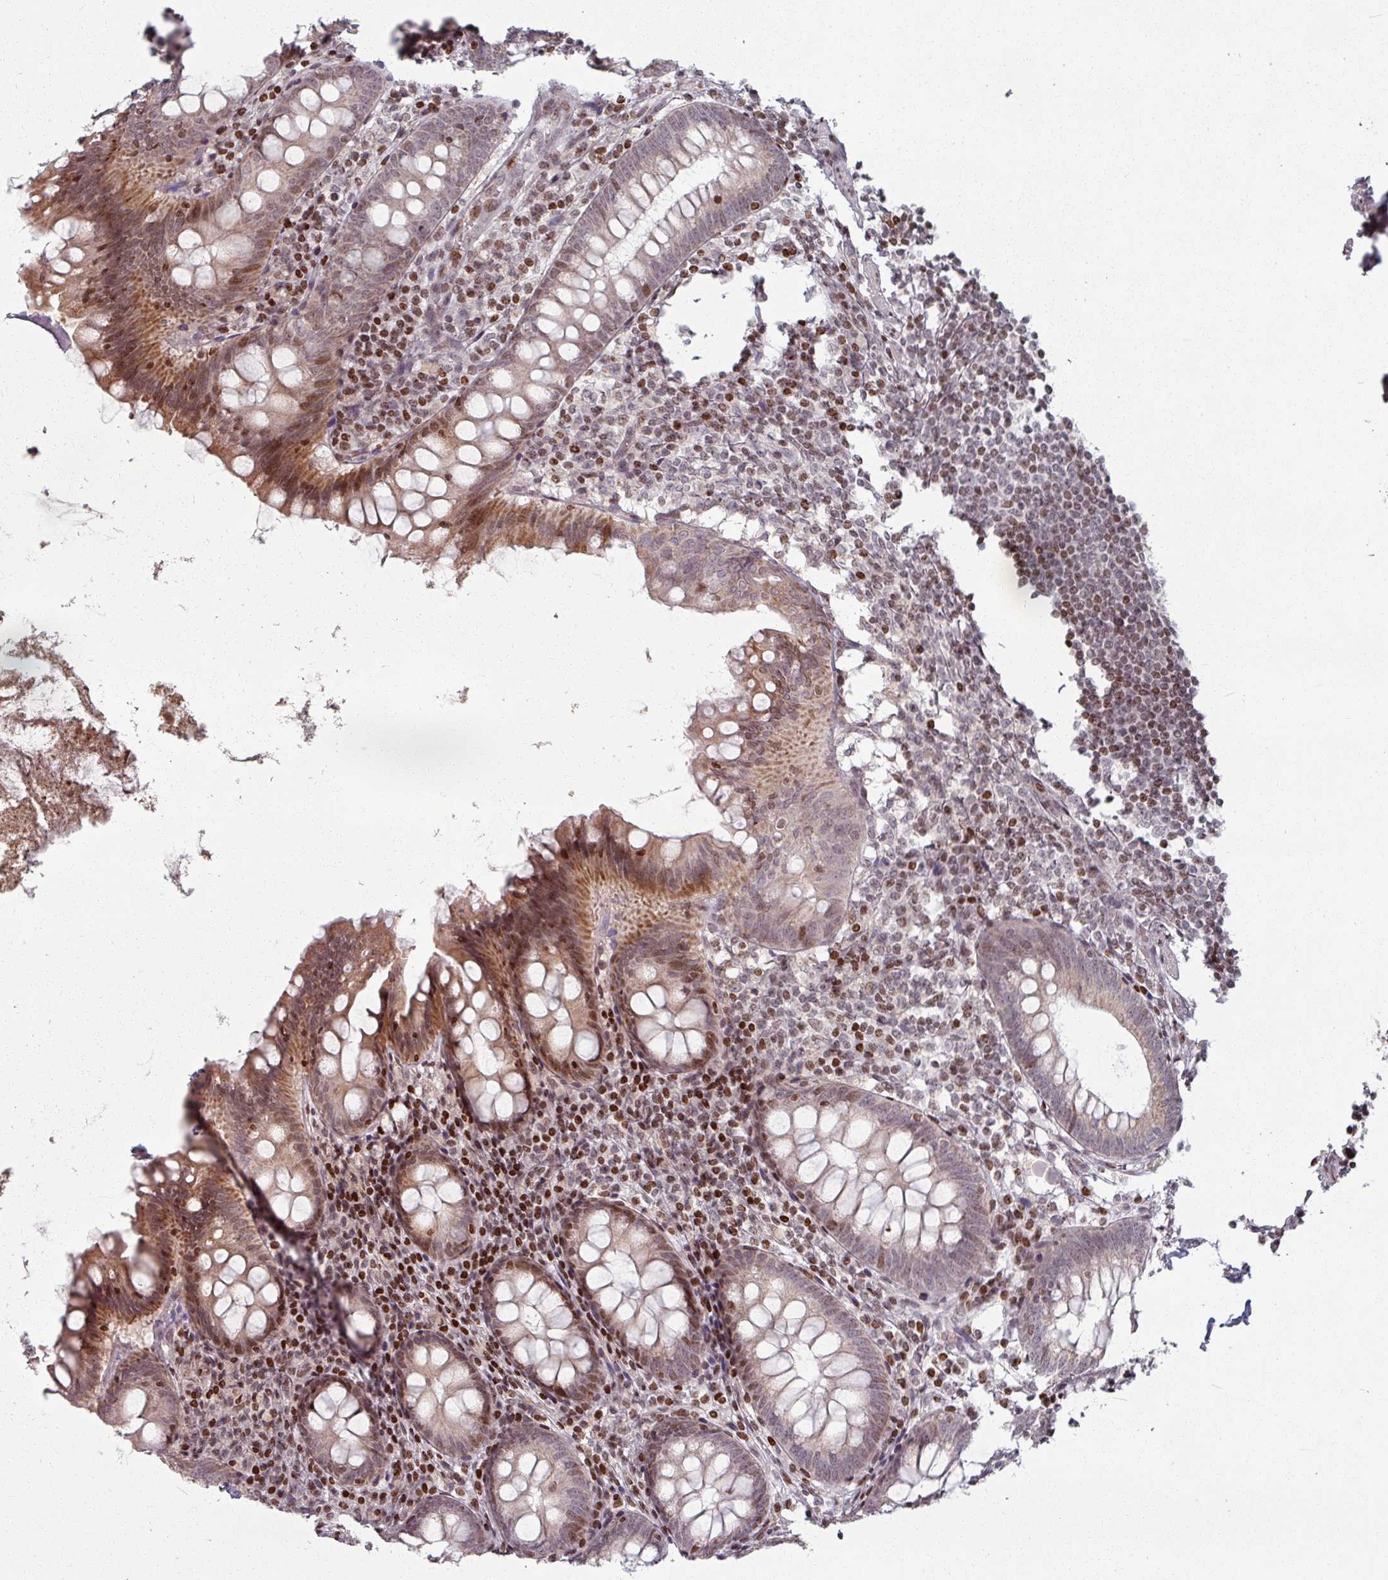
{"staining": {"intensity": "moderate", "quantity": ">75%", "location": "cytoplasmic/membranous,nuclear"}, "tissue": "appendix", "cell_type": "Glandular cells", "image_type": "normal", "snomed": [{"axis": "morphology", "description": "Normal tissue, NOS"}, {"axis": "topography", "description": "Appendix"}], "caption": "Protein analysis of normal appendix exhibits moderate cytoplasmic/membranous,nuclear staining in about >75% of glandular cells.", "gene": "NCOR1", "patient": {"sex": "female", "age": 51}}